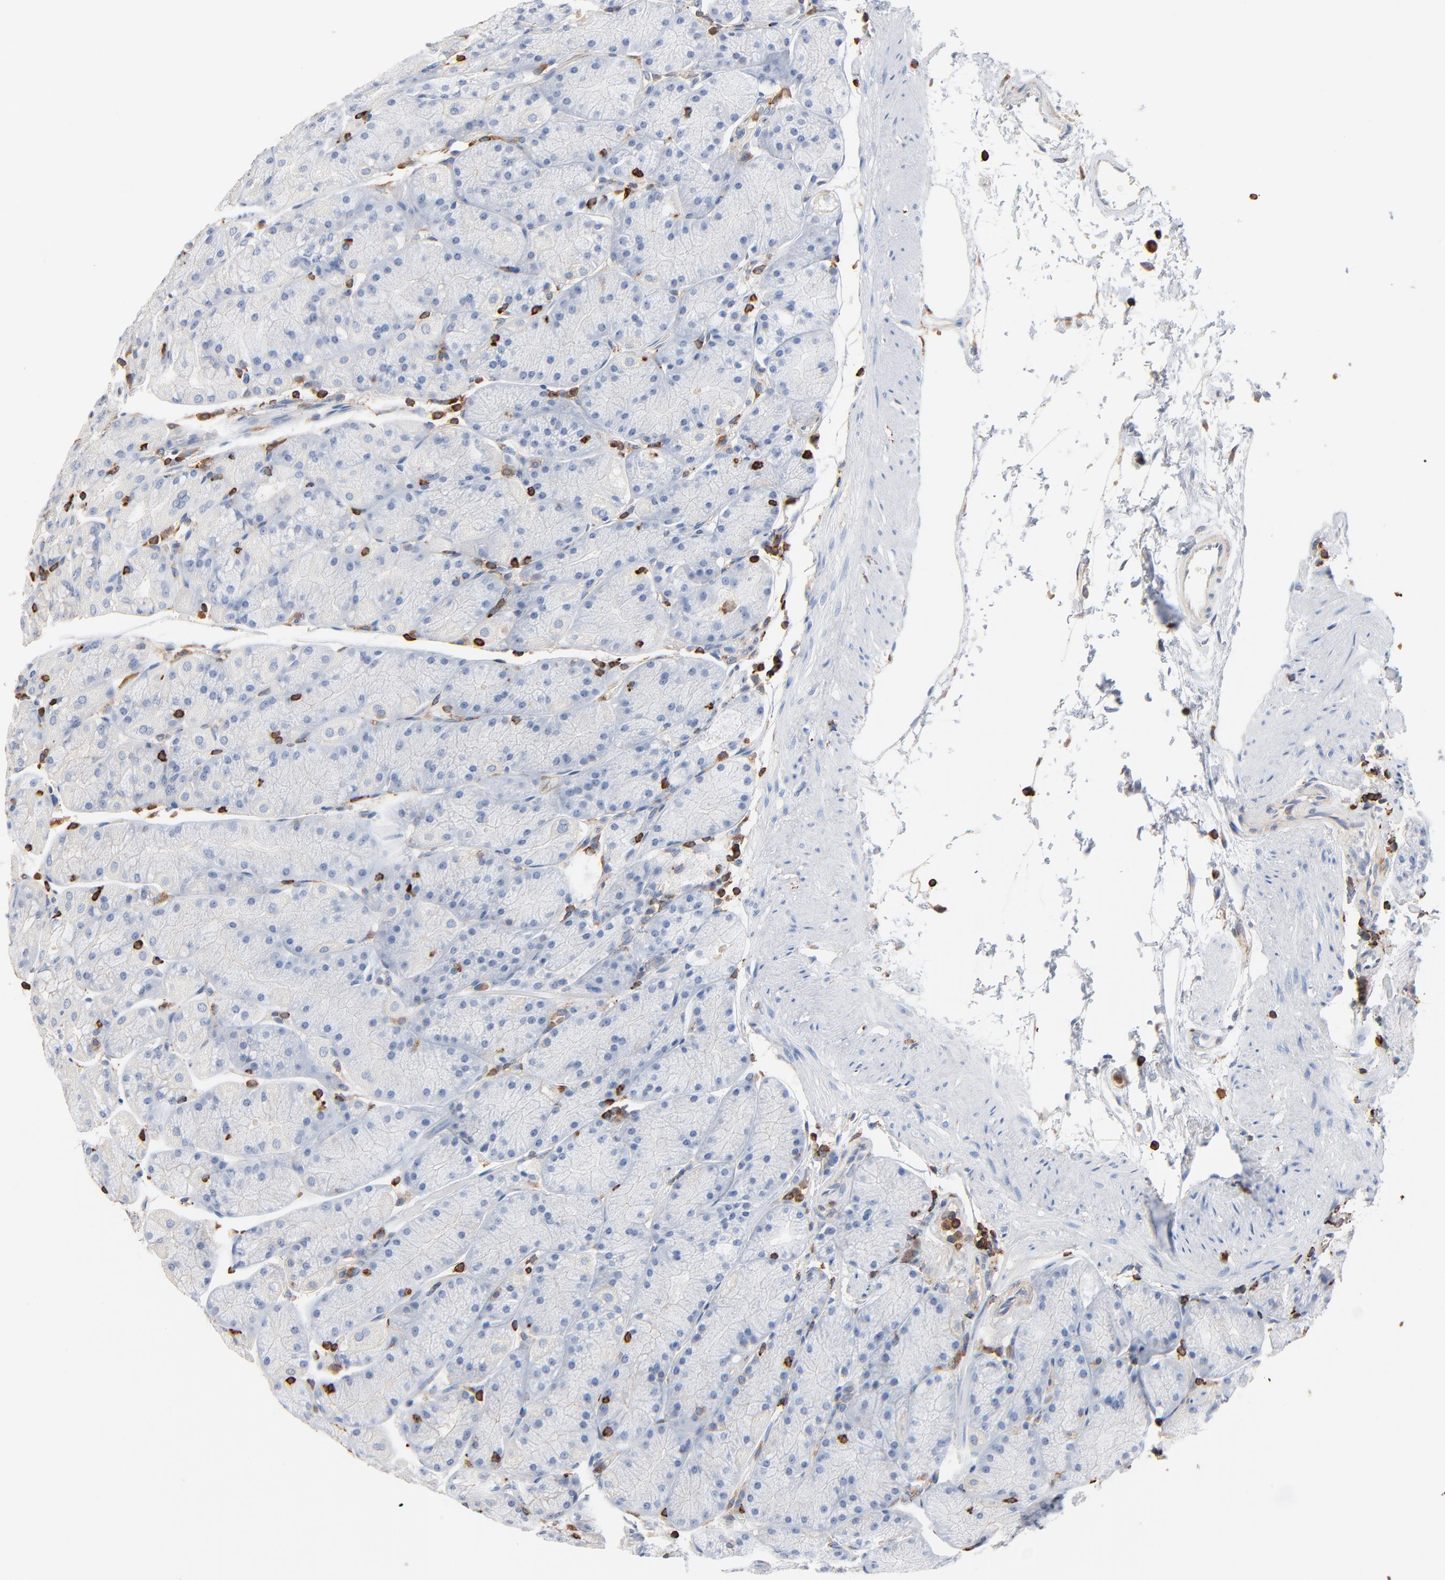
{"staining": {"intensity": "negative", "quantity": "none", "location": "none"}, "tissue": "stomach", "cell_type": "Glandular cells", "image_type": "normal", "snomed": [{"axis": "morphology", "description": "Normal tissue, NOS"}, {"axis": "topography", "description": "Stomach, upper"}, {"axis": "topography", "description": "Stomach"}], "caption": "This photomicrograph is of normal stomach stained with IHC to label a protein in brown with the nuclei are counter-stained blue. There is no expression in glandular cells. Brightfield microscopy of IHC stained with DAB (brown) and hematoxylin (blue), captured at high magnification.", "gene": "SH3KBP1", "patient": {"sex": "male", "age": 76}}